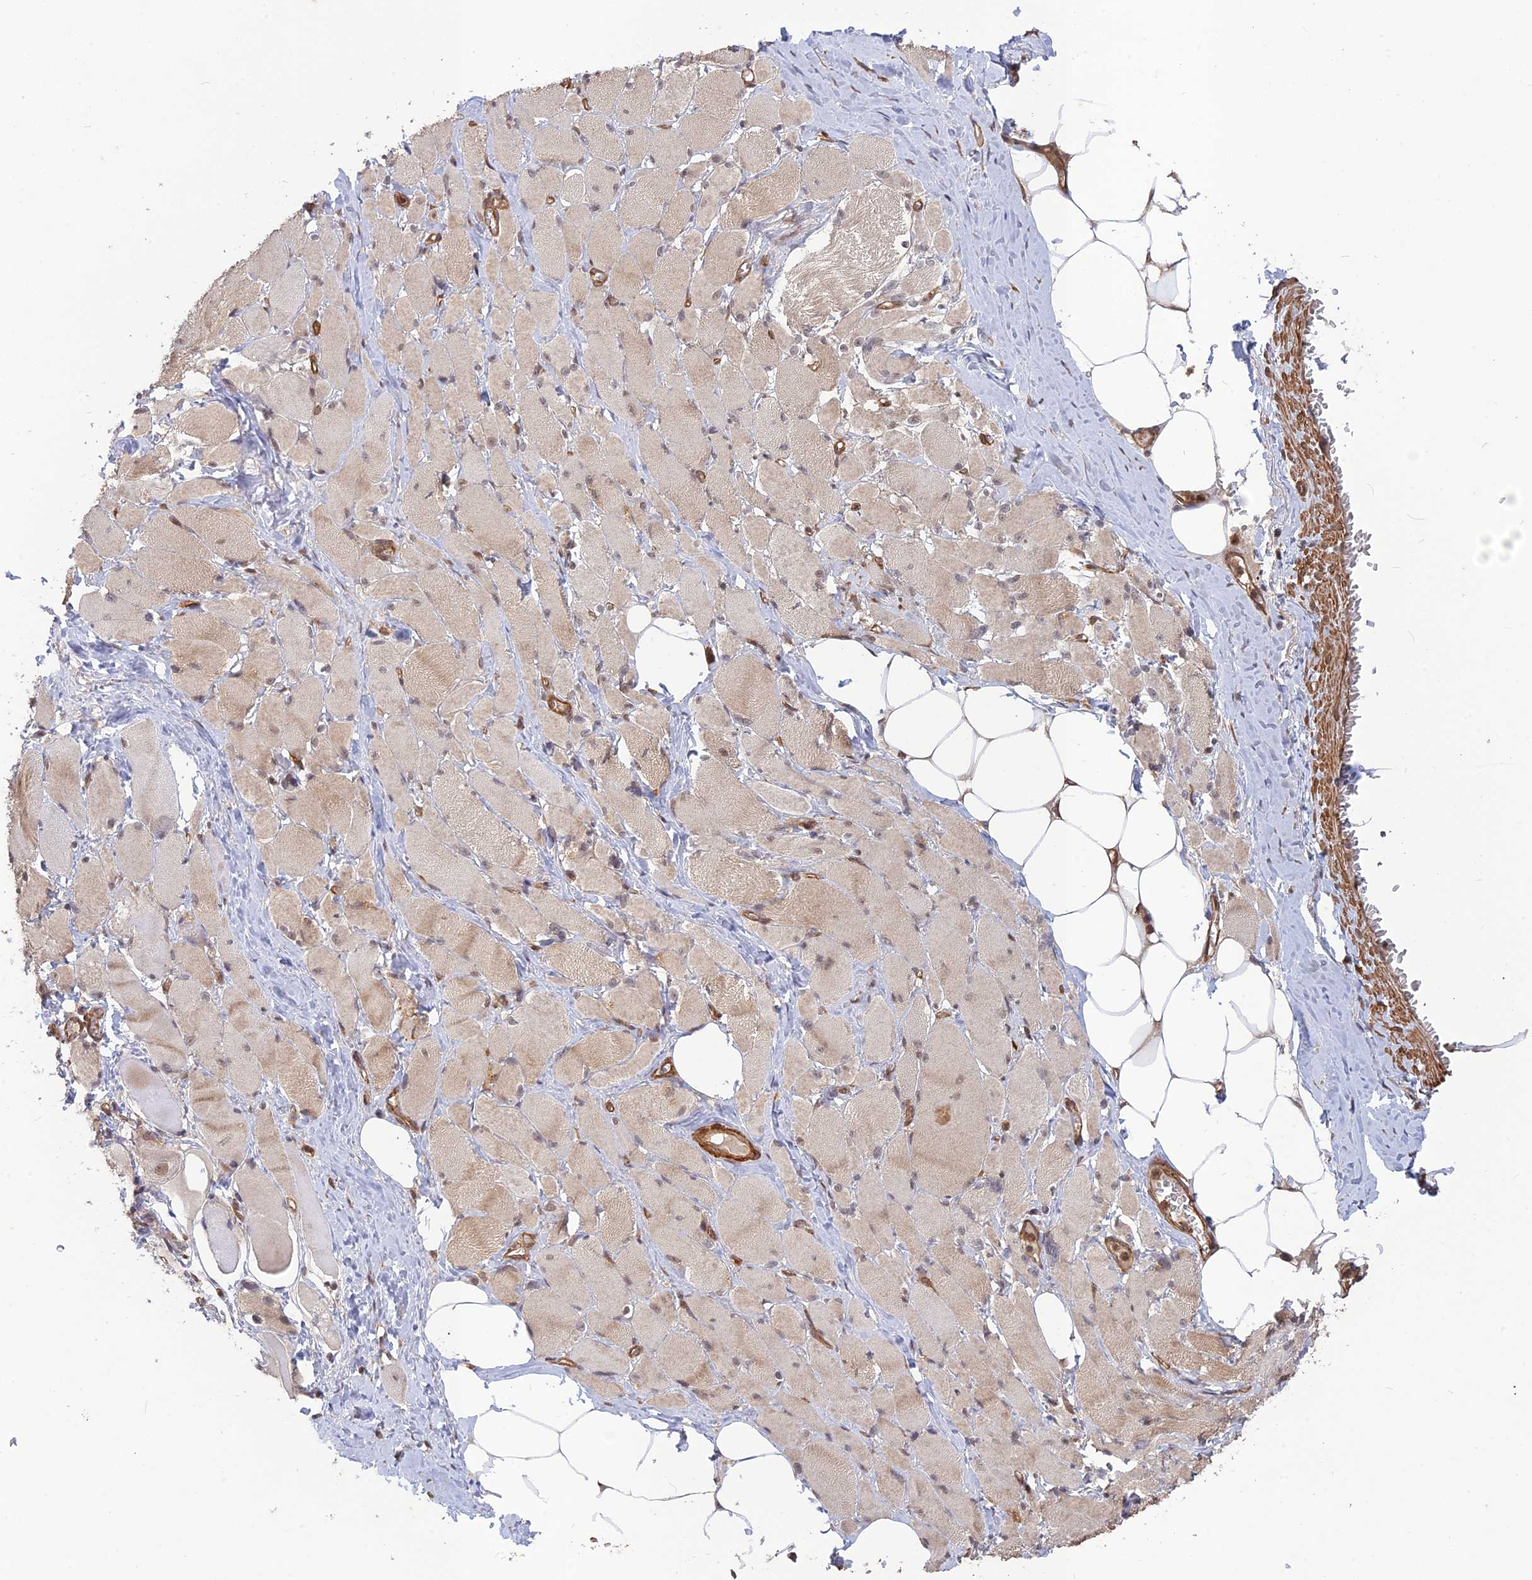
{"staining": {"intensity": "moderate", "quantity": "<25%", "location": "nuclear"}, "tissue": "skeletal muscle", "cell_type": "Myocytes", "image_type": "normal", "snomed": [{"axis": "morphology", "description": "Normal tissue, NOS"}, {"axis": "morphology", "description": "Basal cell carcinoma"}, {"axis": "topography", "description": "Skeletal muscle"}], "caption": "A brown stain shows moderate nuclear staining of a protein in myocytes of normal skeletal muscle. Using DAB (3,3'-diaminobenzidine) (brown) and hematoxylin (blue) stains, captured at high magnification using brightfield microscopy.", "gene": "CCDC174", "patient": {"sex": "female", "age": 64}}